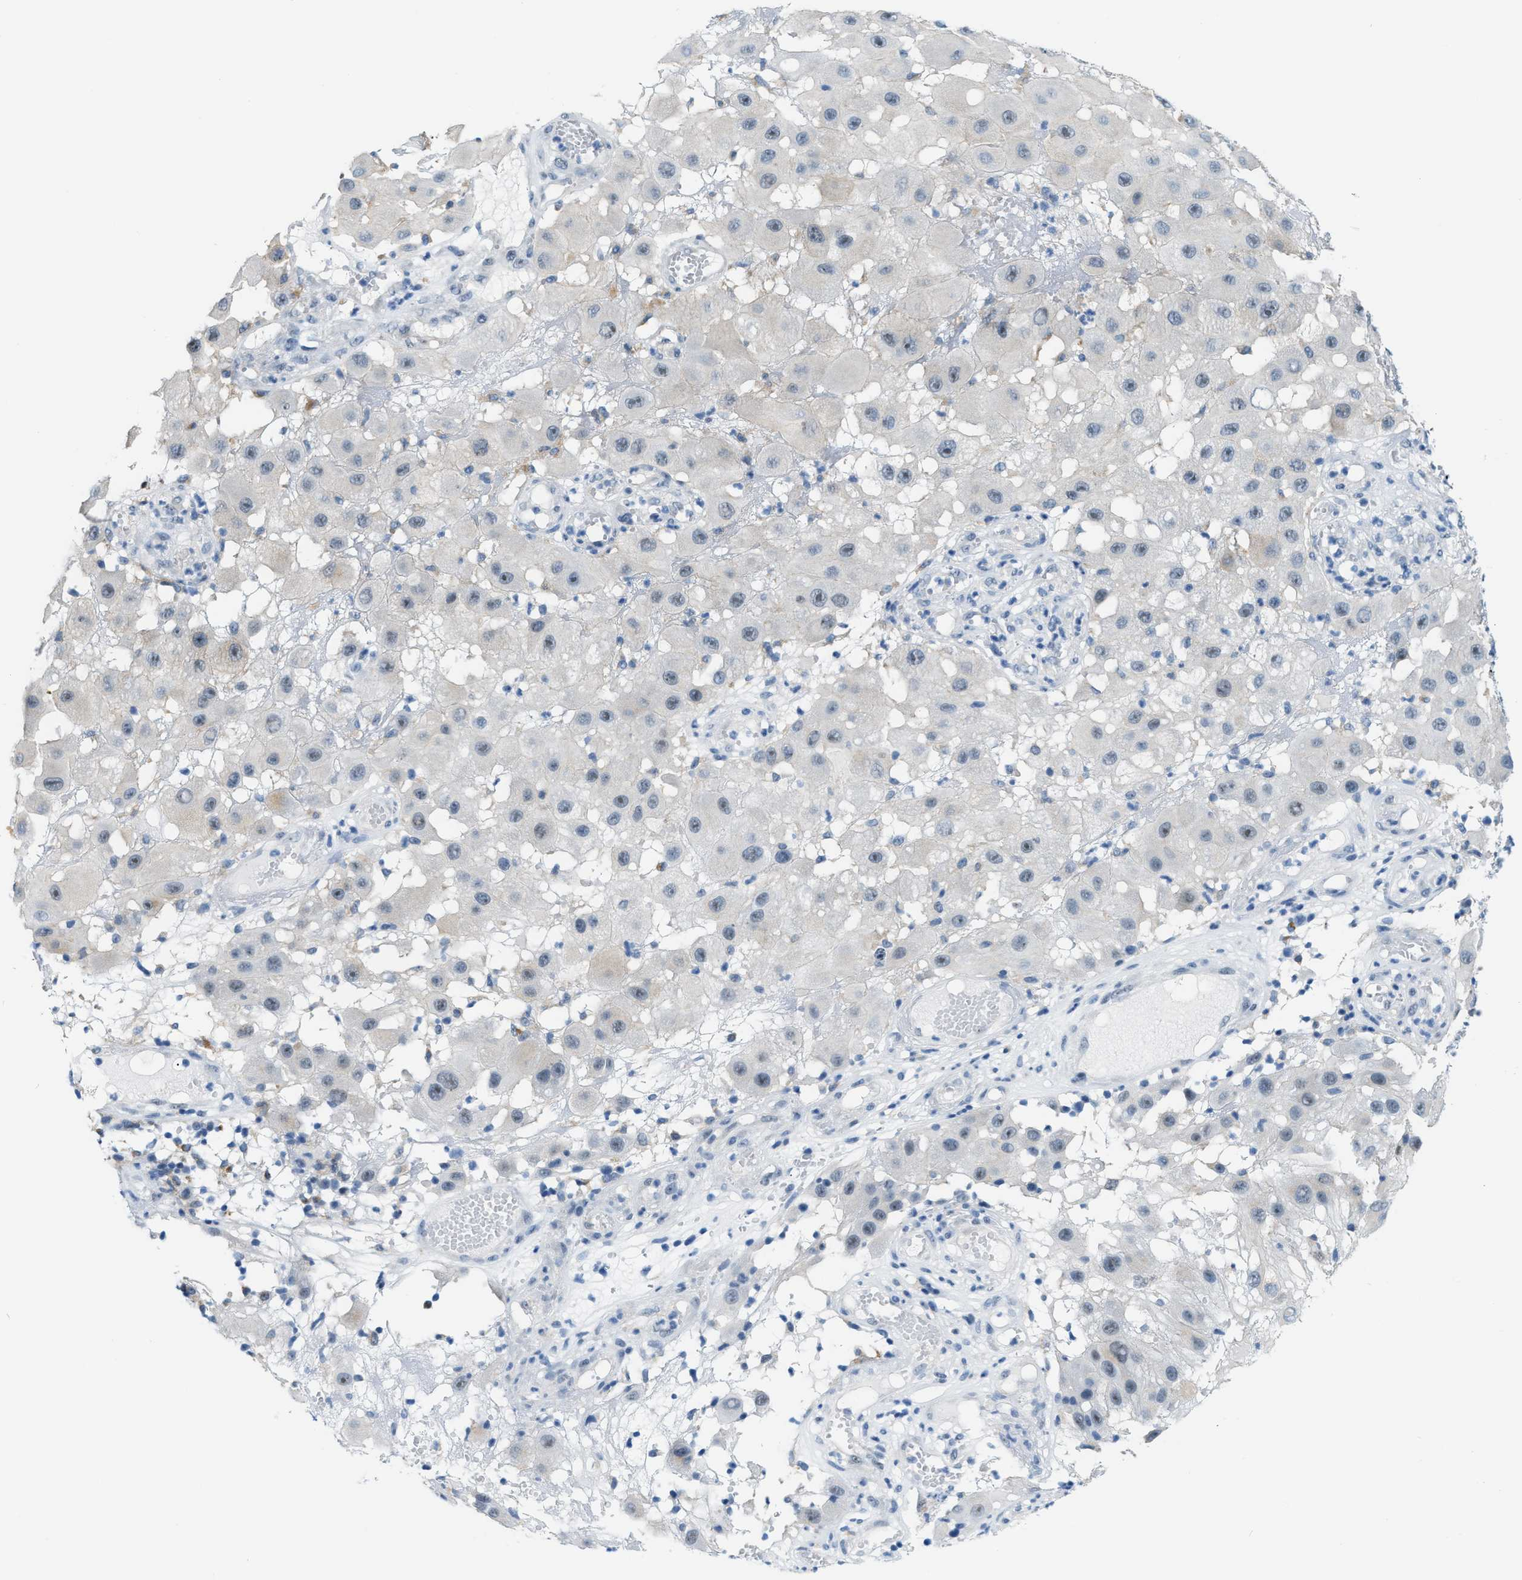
{"staining": {"intensity": "negative", "quantity": "none", "location": "none"}, "tissue": "melanoma", "cell_type": "Tumor cells", "image_type": "cancer", "snomed": [{"axis": "morphology", "description": "Malignant melanoma, NOS"}, {"axis": "topography", "description": "Skin"}], "caption": "DAB (3,3'-diaminobenzidine) immunohistochemical staining of melanoma exhibits no significant expression in tumor cells.", "gene": "PHRF1", "patient": {"sex": "female", "age": 81}}